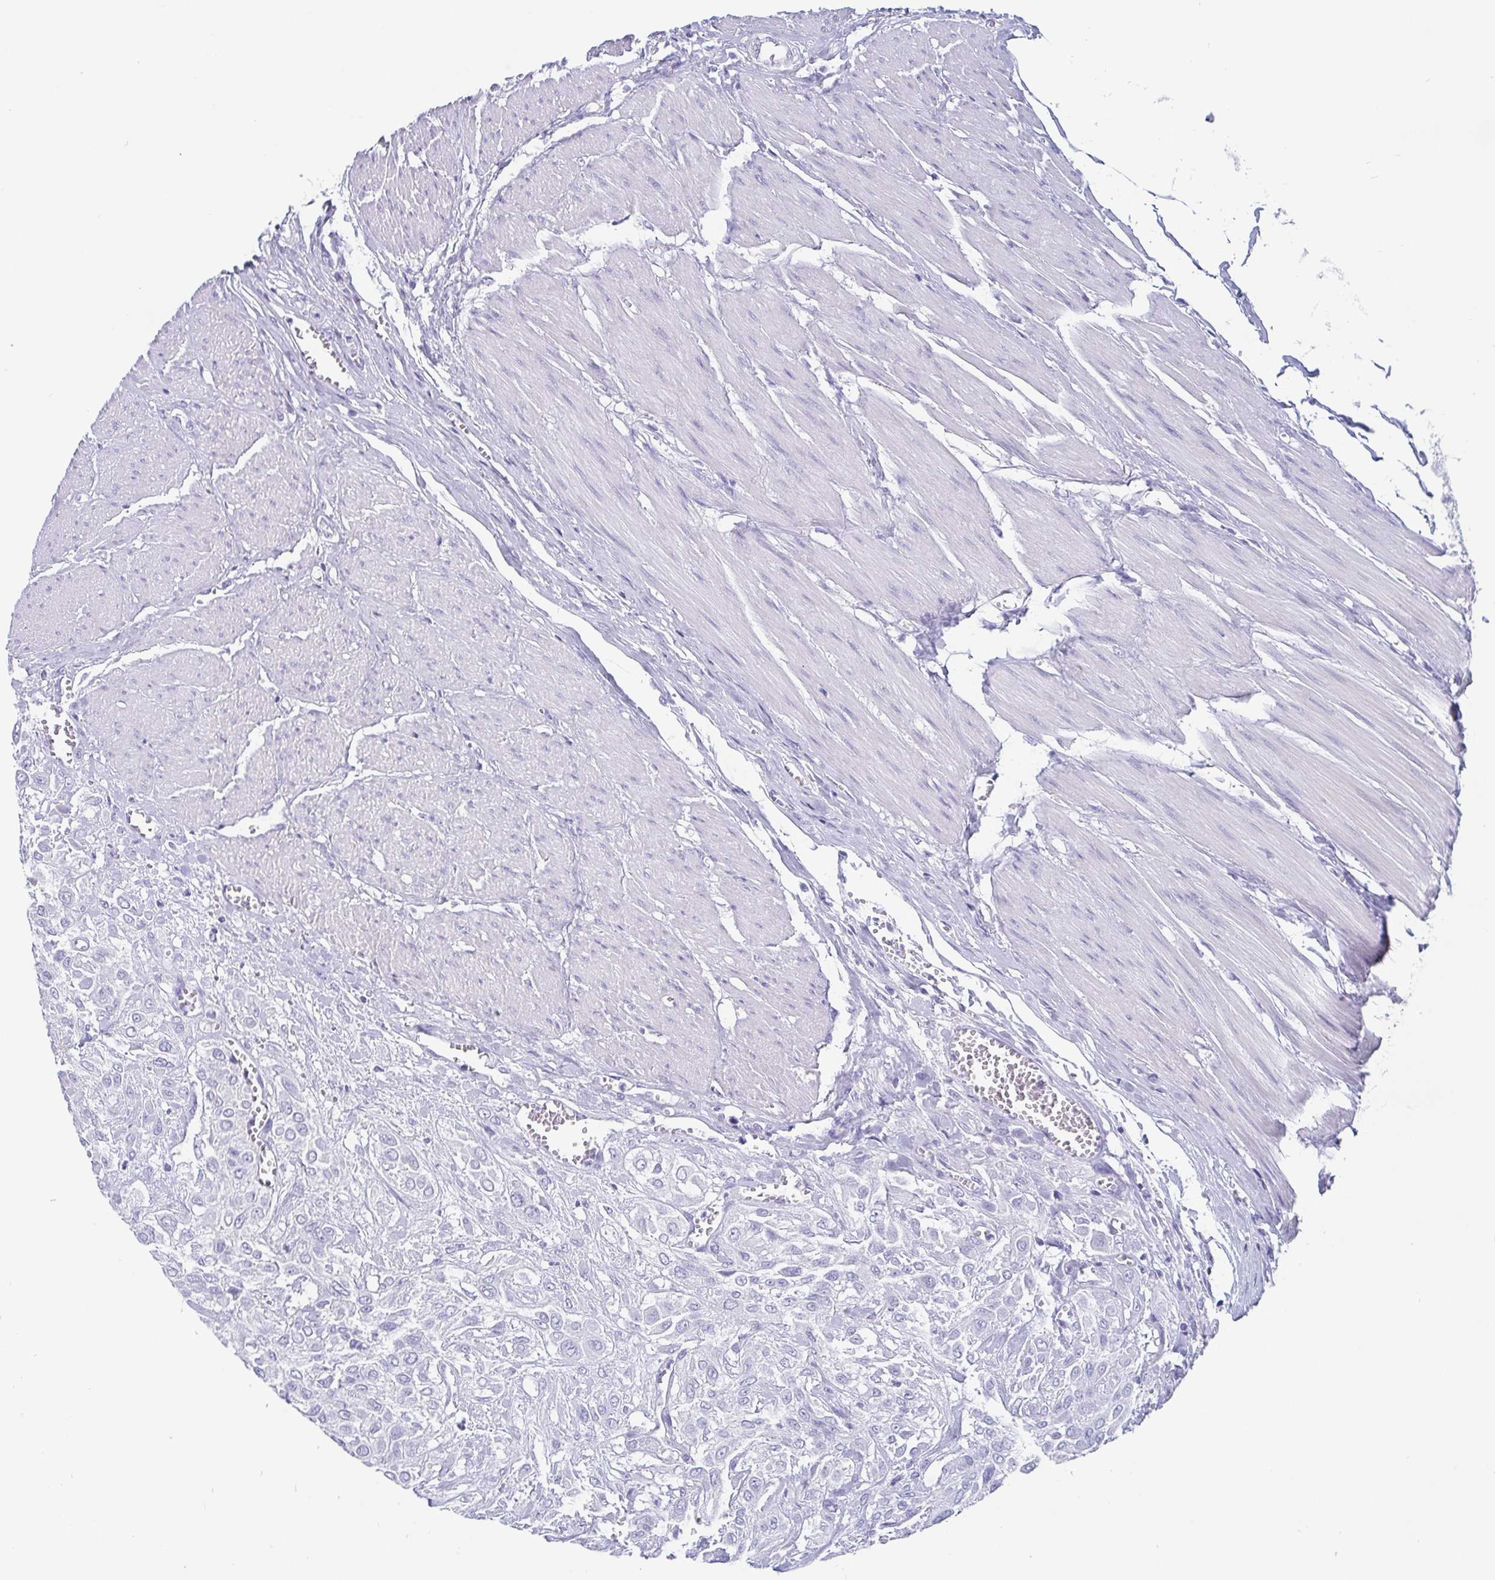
{"staining": {"intensity": "negative", "quantity": "none", "location": "none"}, "tissue": "urothelial cancer", "cell_type": "Tumor cells", "image_type": "cancer", "snomed": [{"axis": "morphology", "description": "Urothelial carcinoma, High grade"}, {"axis": "topography", "description": "Urinary bladder"}], "caption": "A histopathology image of high-grade urothelial carcinoma stained for a protein shows no brown staining in tumor cells.", "gene": "SCGN", "patient": {"sex": "male", "age": 57}}